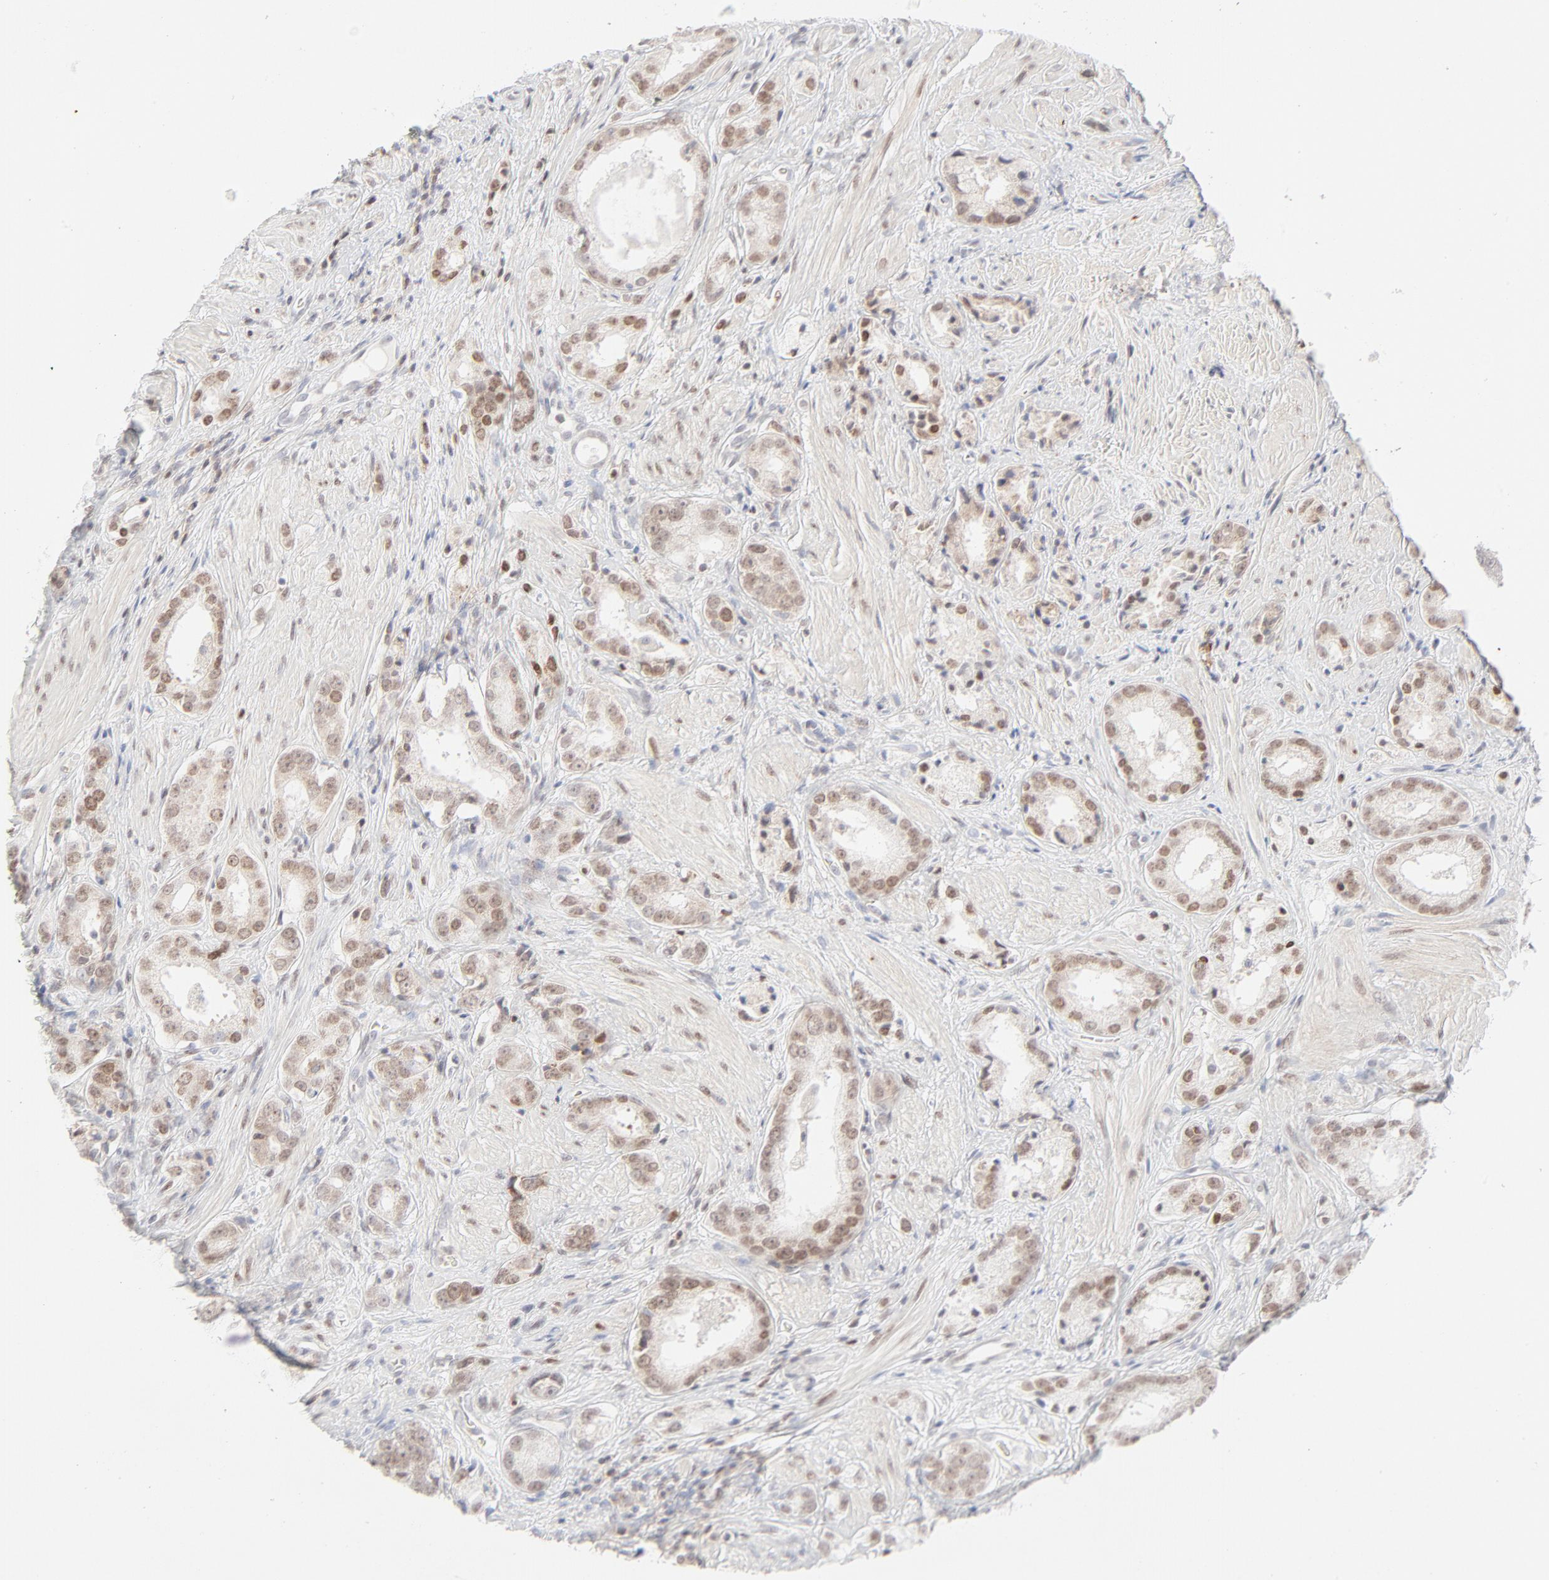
{"staining": {"intensity": "moderate", "quantity": "25%-75%", "location": "cytoplasmic/membranous,nuclear"}, "tissue": "prostate cancer", "cell_type": "Tumor cells", "image_type": "cancer", "snomed": [{"axis": "morphology", "description": "Adenocarcinoma, Medium grade"}, {"axis": "topography", "description": "Prostate"}], "caption": "DAB (3,3'-diaminobenzidine) immunohistochemical staining of human prostate cancer (medium-grade adenocarcinoma) shows moderate cytoplasmic/membranous and nuclear protein staining in approximately 25%-75% of tumor cells.", "gene": "PRKCB", "patient": {"sex": "male", "age": 53}}